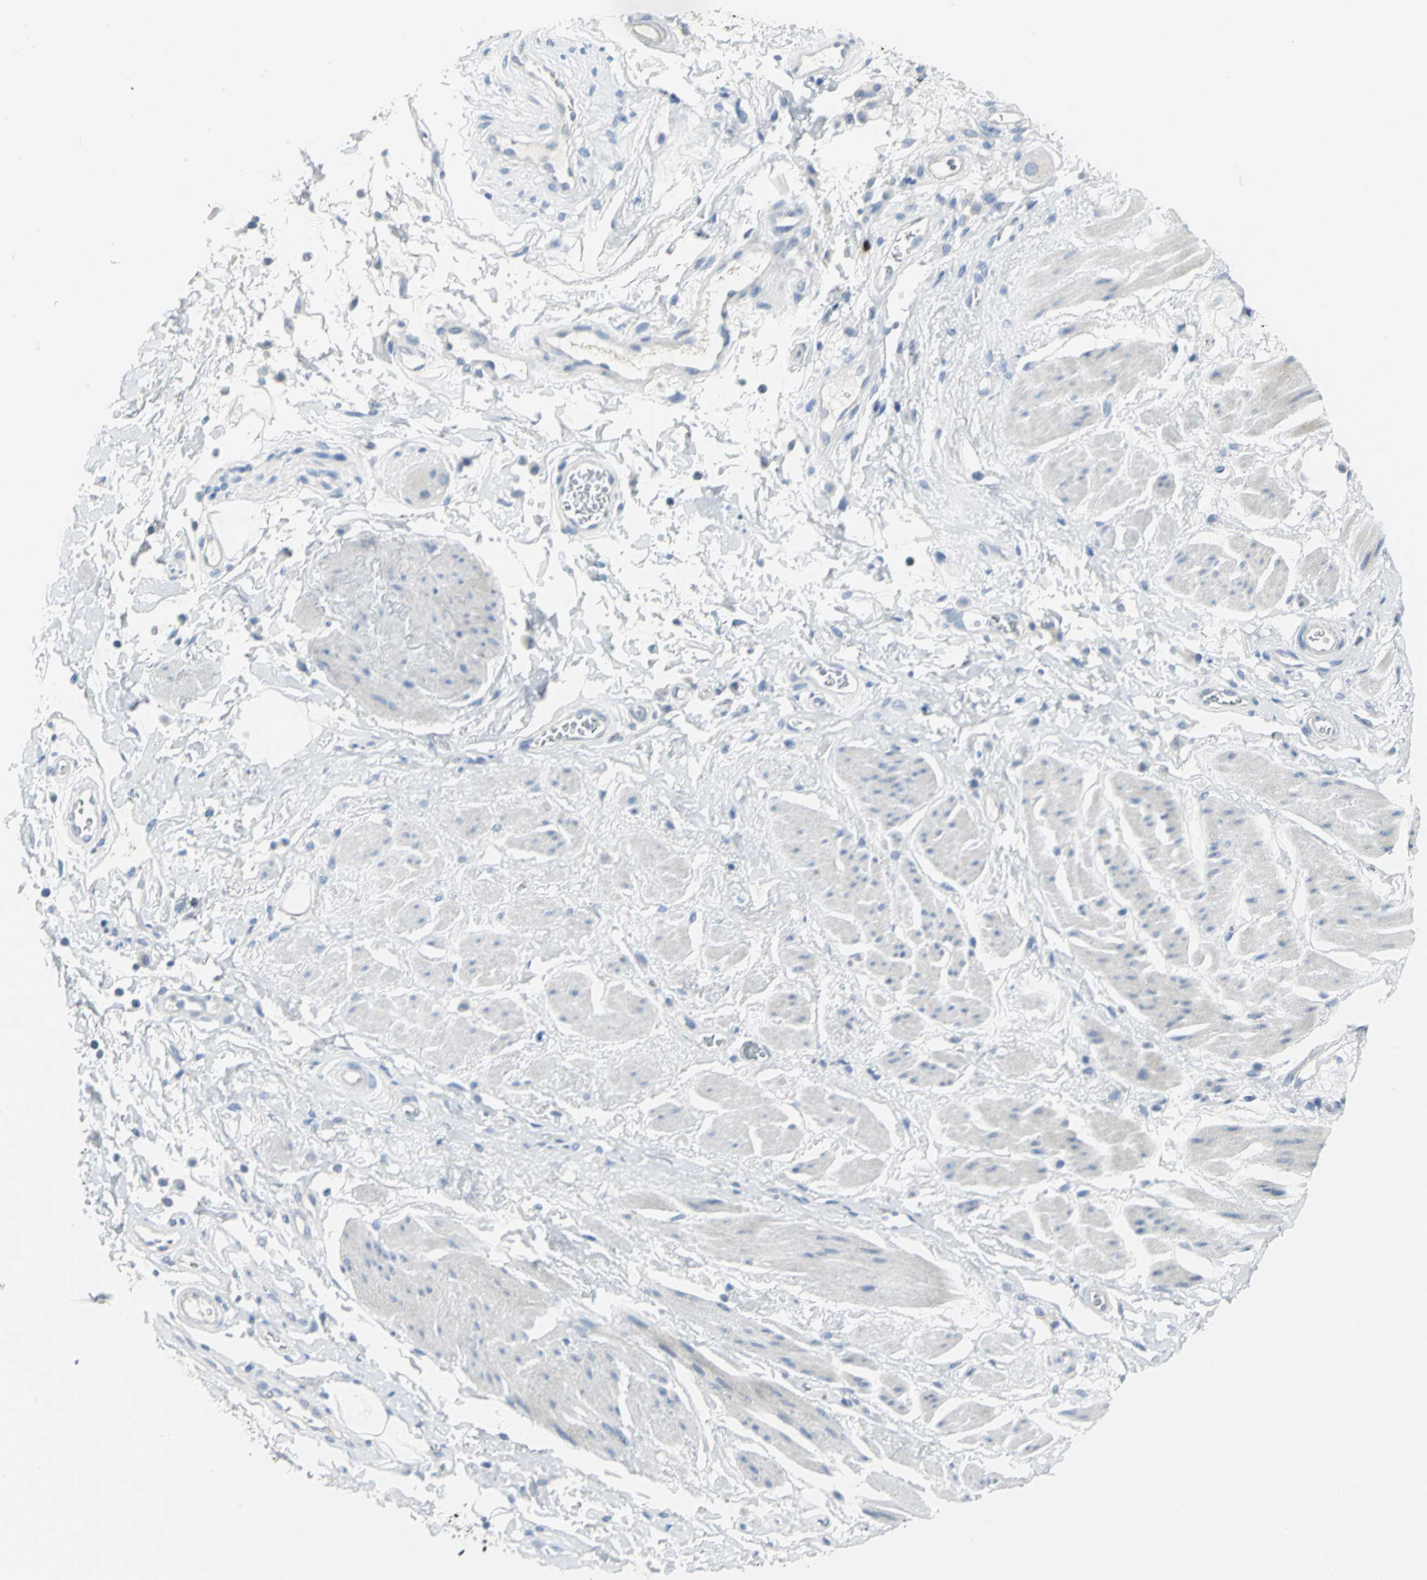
{"staining": {"intensity": "negative", "quantity": "none", "location": "none"}, "tissue": "adipose tissue", "cell_type": "Adipocytes", "image_type": "normal", "snomed": [{"axis": "morphology", "description": "Normal tissue, NOS"}, {"axis": "topography", "description": "Soft tissue"}, {"axis": "topography", "description": "Peripheral nerve tissue"}], "caption": "Immunohistochemistry (IHC) micrograph of normal human adipose tissue stained for a protein (brown), which reveals no positivity in adipocytes.", "gene": "MCM3", "patient": {"sex": "female", "age": 71}}